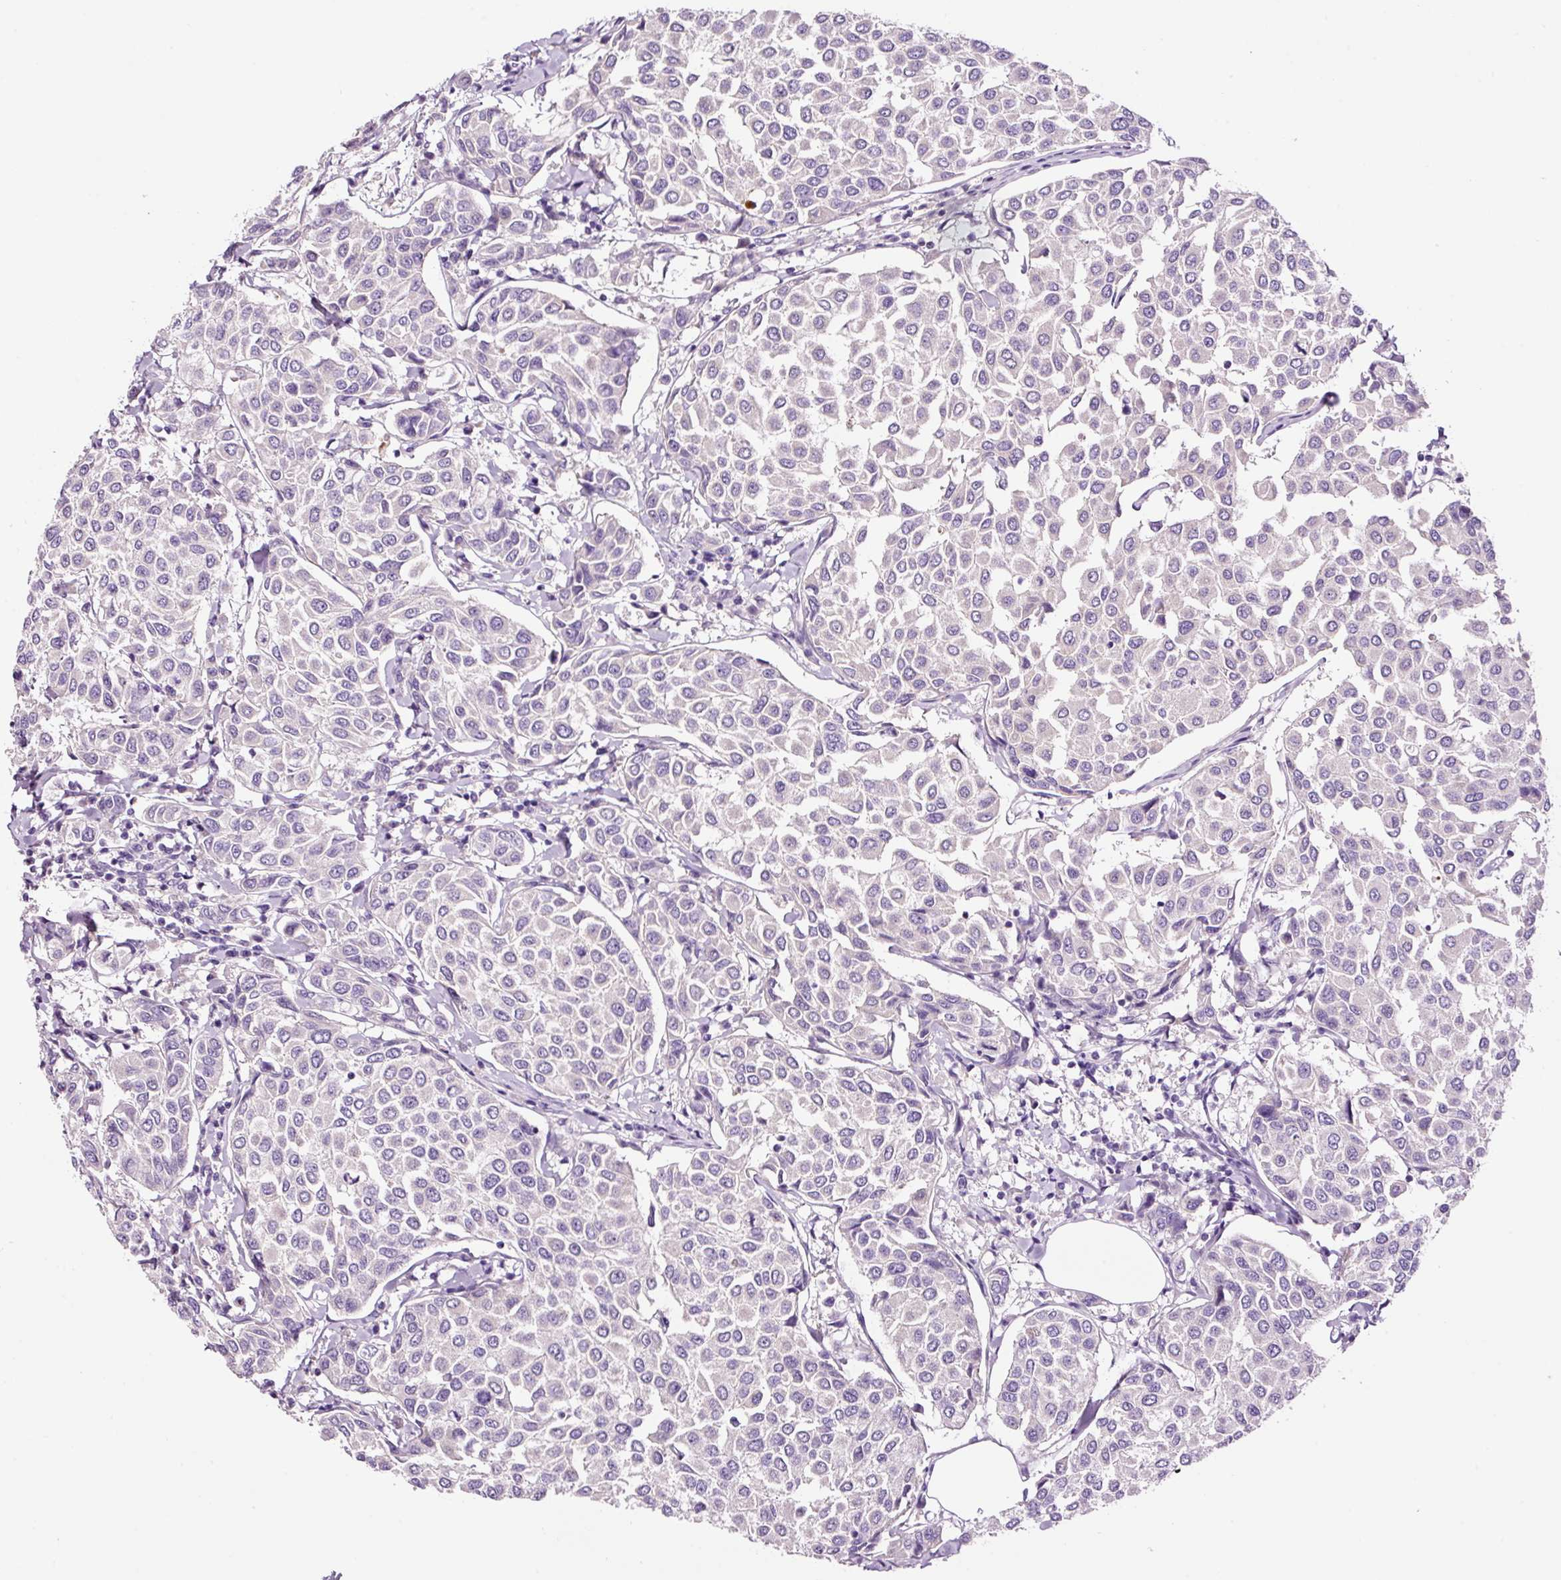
{"staining": {"intensity": "negative", "quantity": "none", "location": "none"}, "tissue": "breast cancer", "cell_type": "Tumor cells", "image_type": "cancer", "snomed": [{"axis": "morphology", "description": "Duct carcinoma"}, {"axis": "topography", "description": "Breast"}], "caption": "There is no significant positivity in tumor cells of breast infiltrating ductal carcinoma.", "gene": "PAM", "patient": {"sex": "female", "age": 55}}